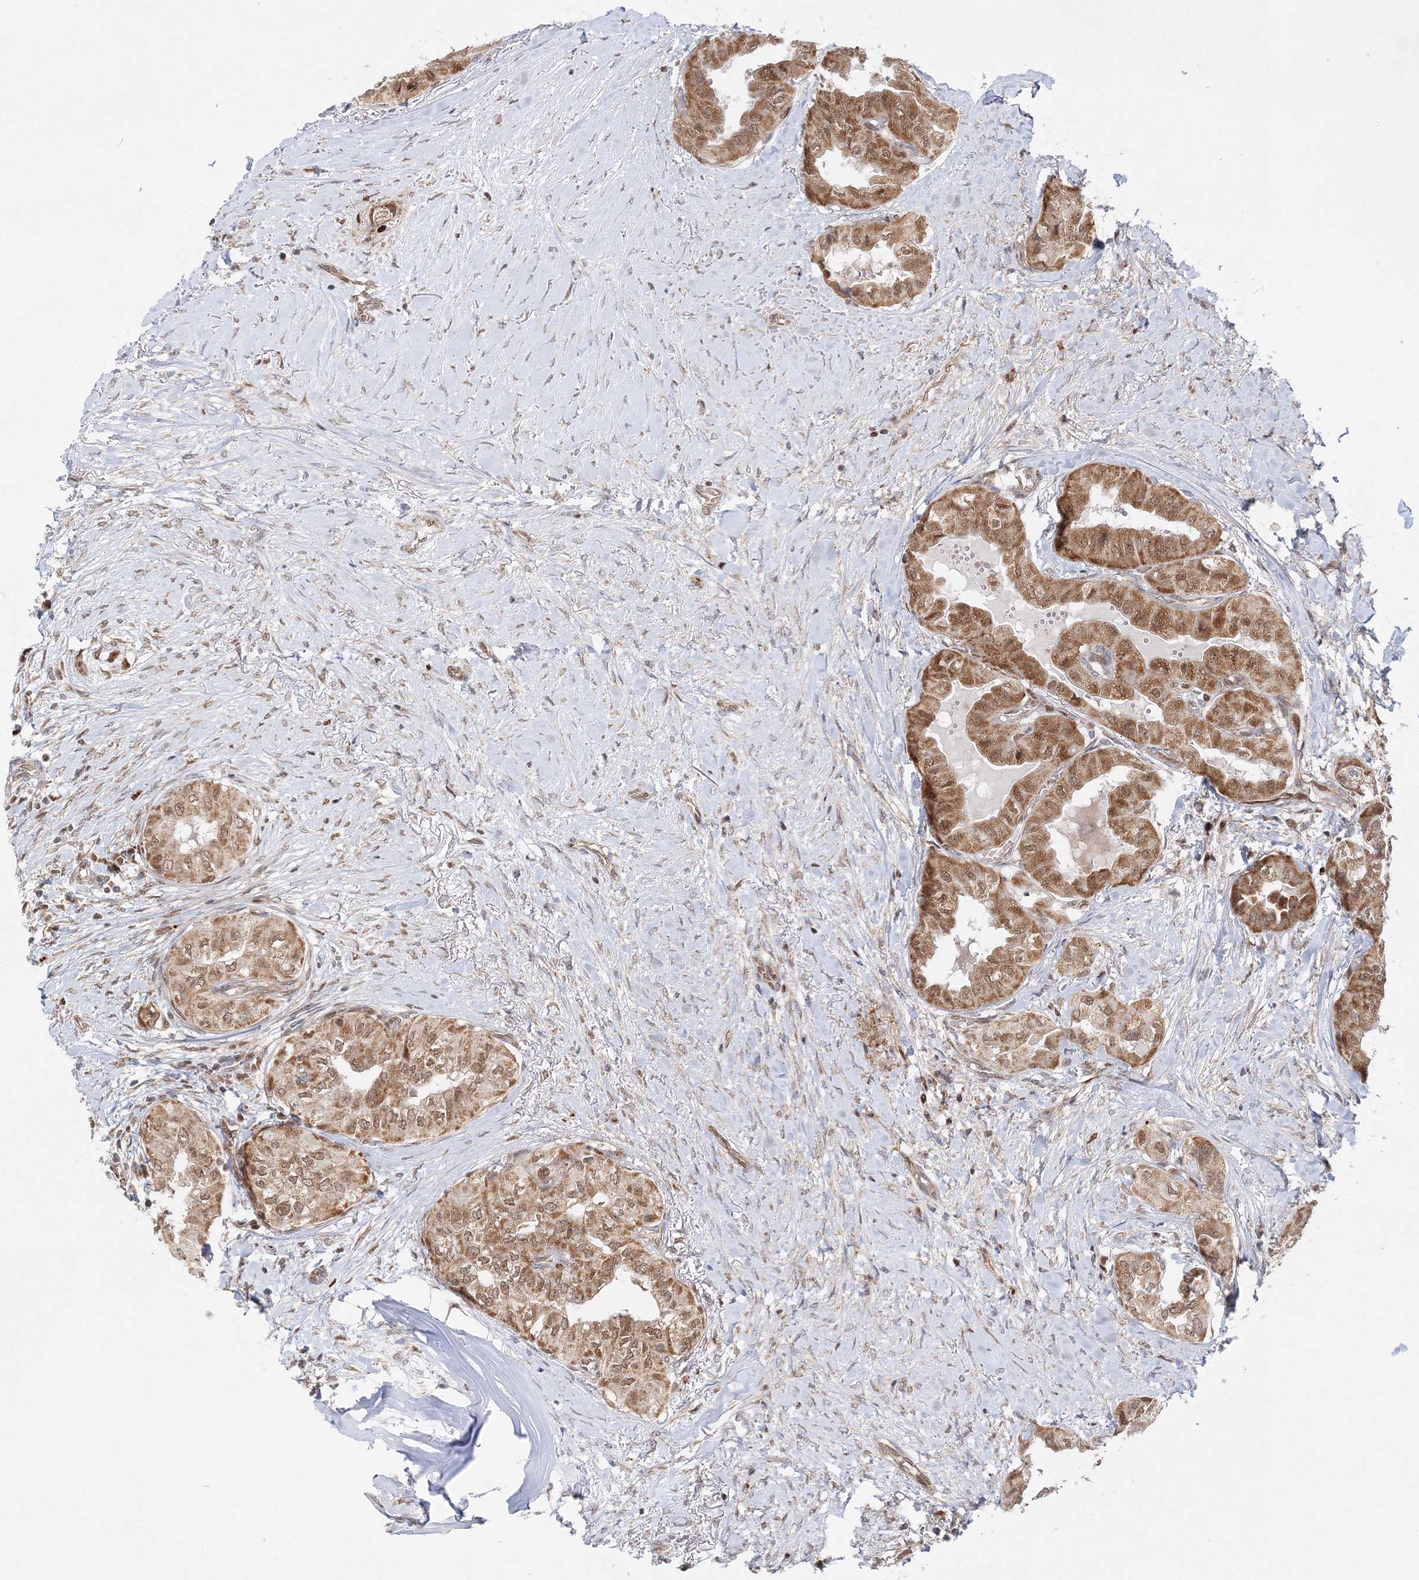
{"staining": {"intensity": "moderate", "quantity": ">75%", "location": "cytoplasmic/membranous,nuclear"}, "tissue": "thyroid cancer", "cell_type": "Tumor cells", "image_type": "cancer", "snomed": [{"axis": "morphology", "description": "Papillary adenocarcinoma, NOS"}, {"axis": "topography", "description": "Thyroid gland"}], "caption": "DAB immunohistochemical staining of thyroid cancer demonstrates moderate cytoplasmic/membranous and nuclear protein staining in approximately >75% of tumor cells.", "gene": "RAB11FIP2", "patient": {"sex": "female", "age": 59}}